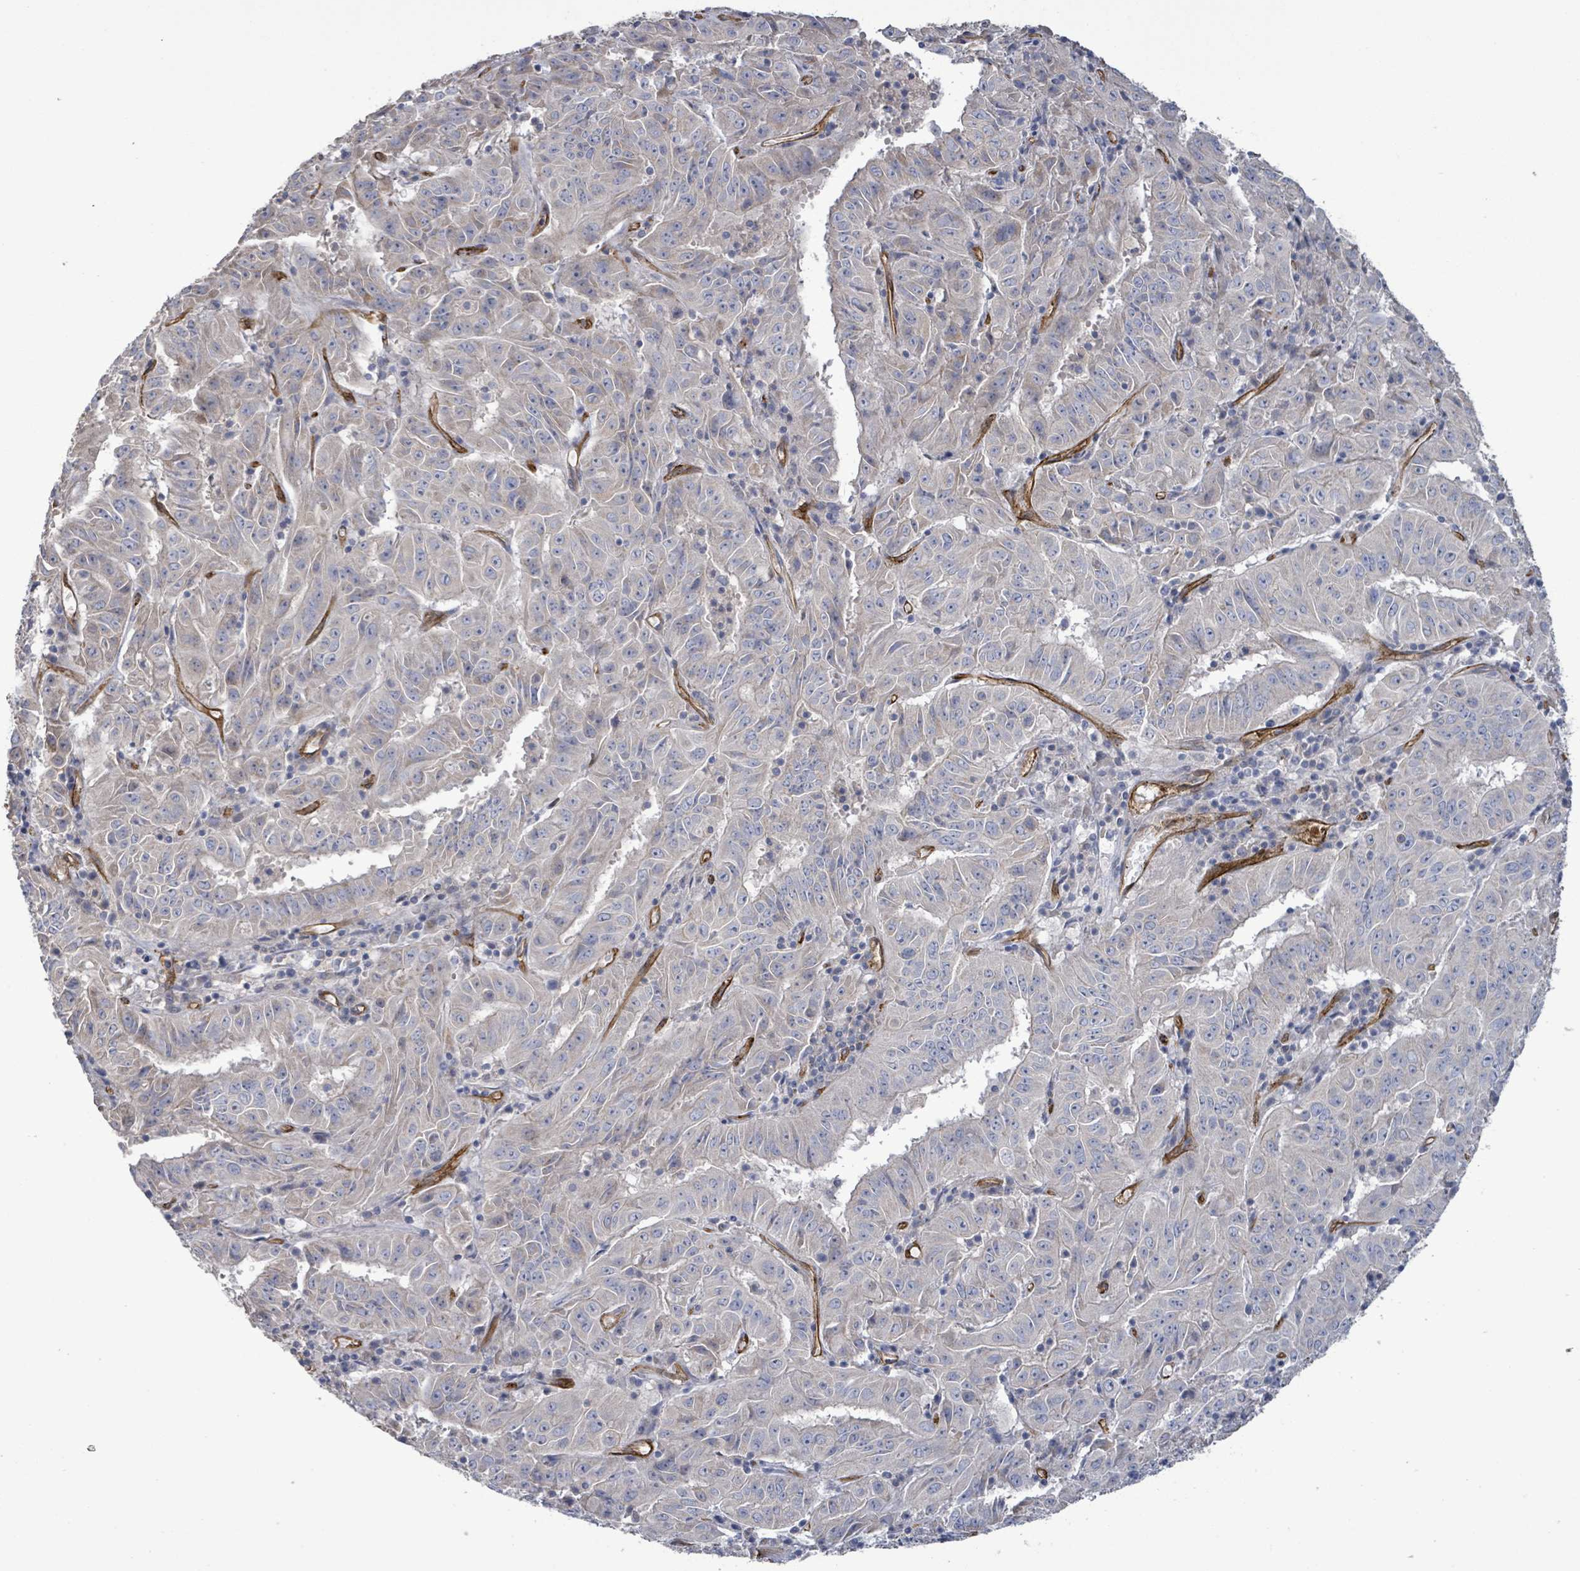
{"staining": {"intensity": "negative", "quantity": "none", "location": "none"}, "tissue": "pancreatic cancer", "cell_type": "Tumor cells", "image_type": "cancer", "snomed": [{"axis": "morphology", "description": "Adenocarcinoma, NOS"}, {"axis": "topography", "description": "Pancreas"}], "caption": "A high-resolution histopathology image shows IHC staining of adenocarcinoma (pancreatic), which shows no significant positivity in tumor cells.", "gene": "KANK3", "patient": {"sex": "male", "age": 63}}